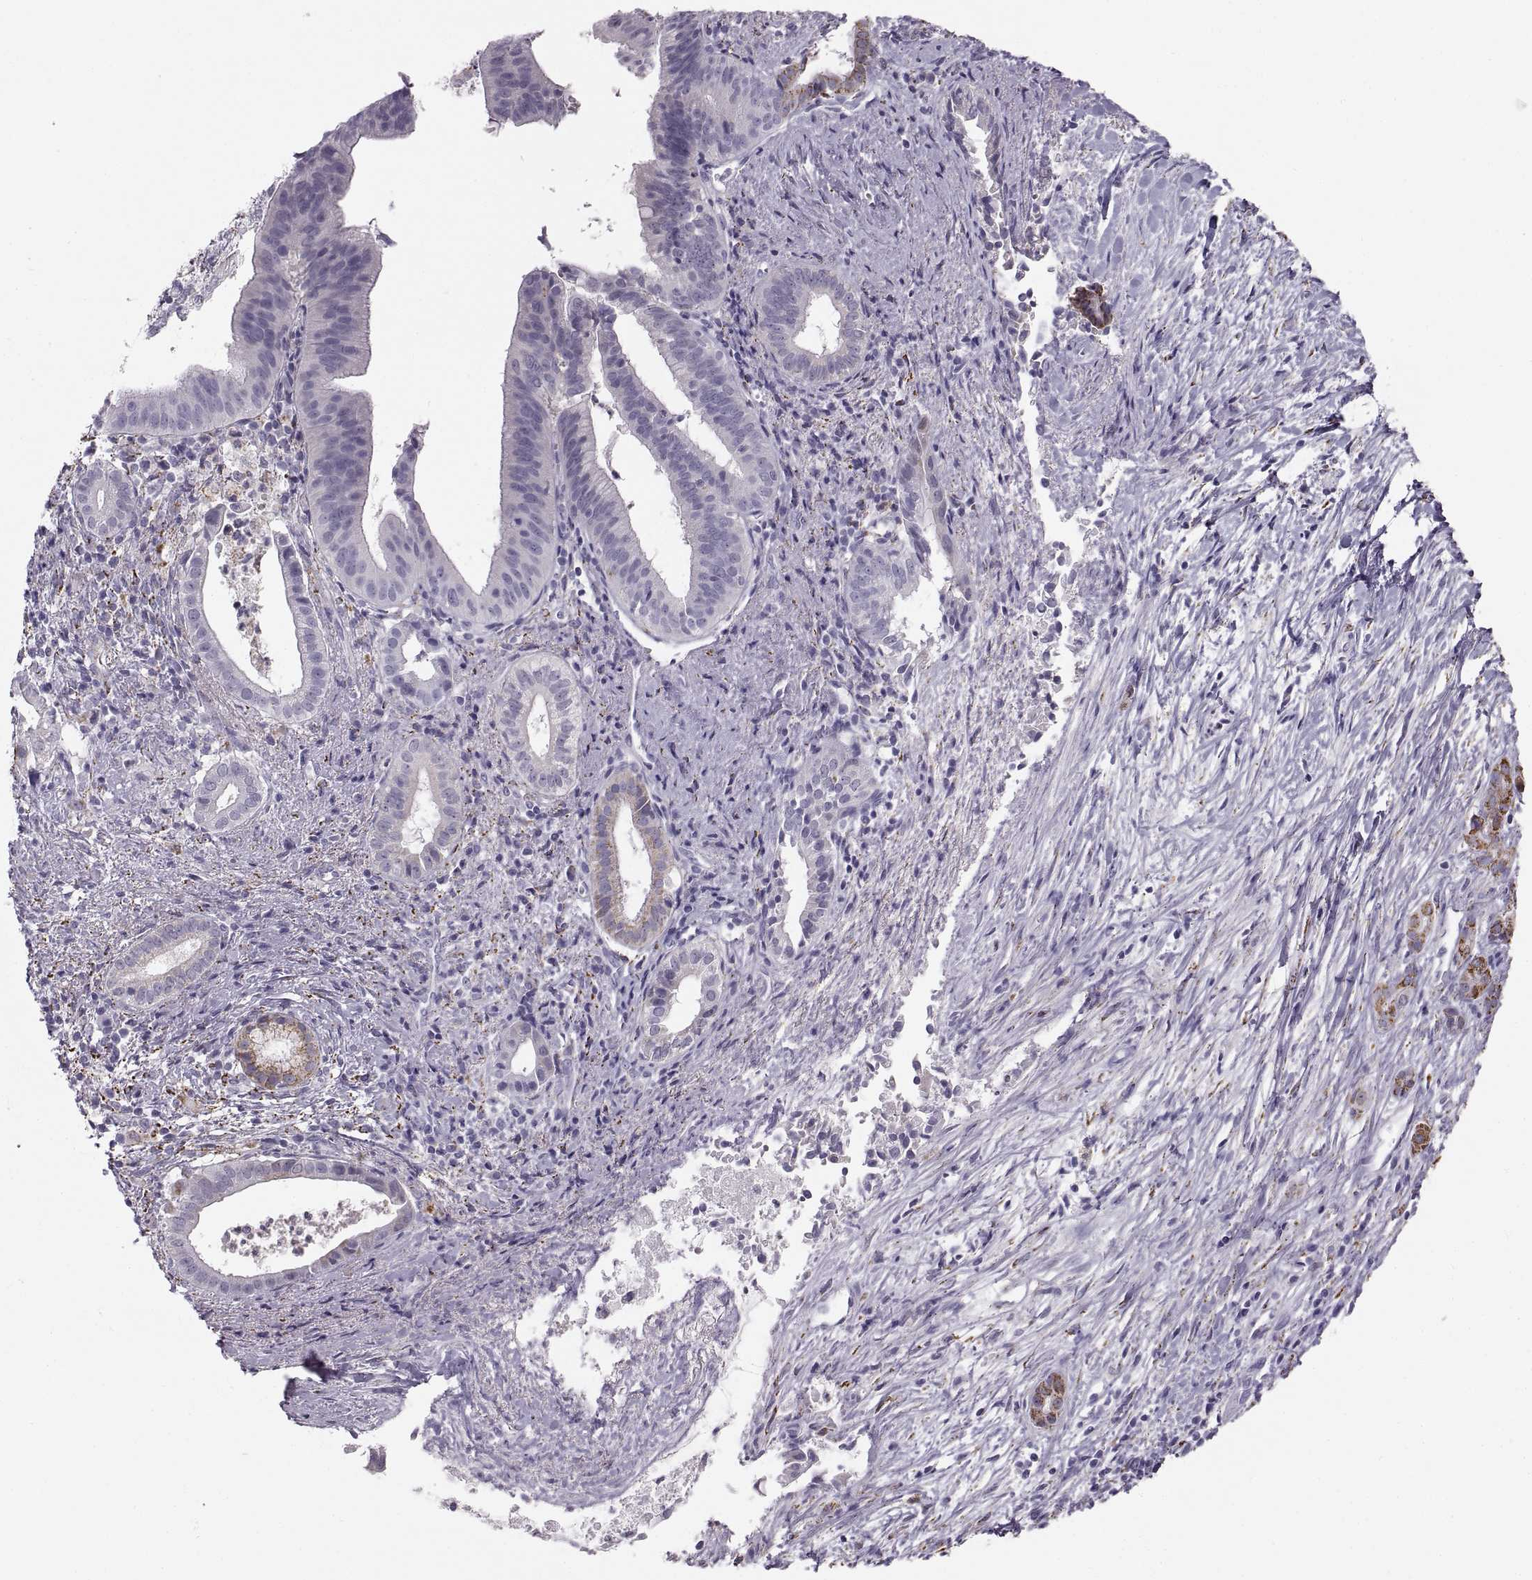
{"staining": {"intensity": "strong", "quantity": "<25%", "location": "cytoplasmic/membranous"}, "tissue": "pancreatic cancer", "cell_type": "Tumor cells", "image_type": "cancer", "snomed": [{"axis": "morphology", "description": "Adenocarcinoma, NOS"}, {"axis": "topography", "description": "Pancreas"}], "caption": "A high-resolution photomicrograph shows IHC staining of pancreatic cancer (adenocarcinoma), which reveals strong cytoplasmic/membranous staining in approximately <25% of tumor cells.", "gene": "COL9A3", "patient": {"sex": "male", "age": 61}}